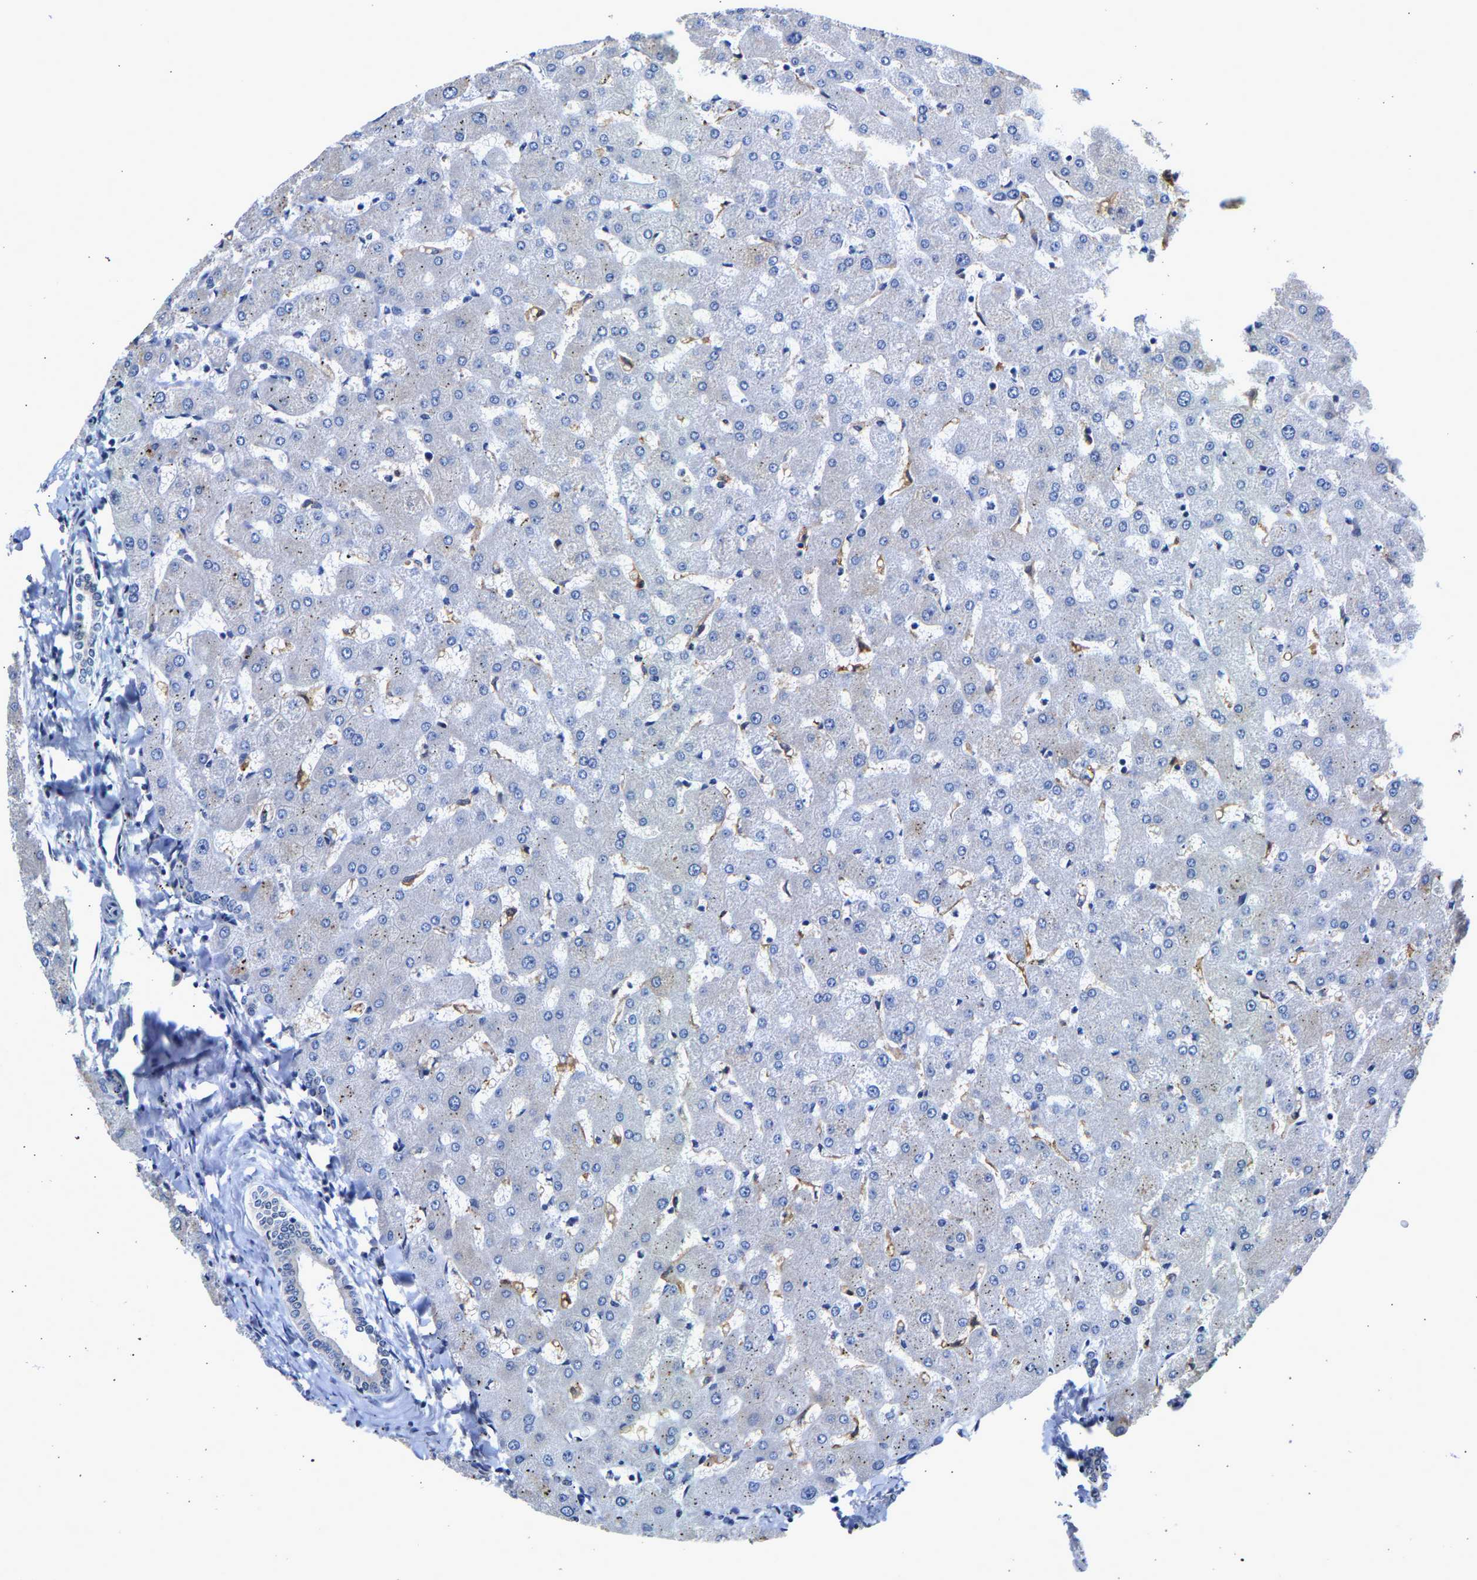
{"staining": {"intensity": "negative", "quantity": "none", "location": "none"}, "tissue": "liver", "cell_type": "Cholangiocytes", "image_type": "normal", "snomed": [{"axis": "morphology", "description": "Normal tissue, NOS"}, {"axis": "topography", "description": "Liver"}], "caption": "The immunohistochemistry photomicrograph has no significant staining in cholangiocytes of liver.", "gene": "CCDC6", "patient": {"sex": "female", "age": 63}}